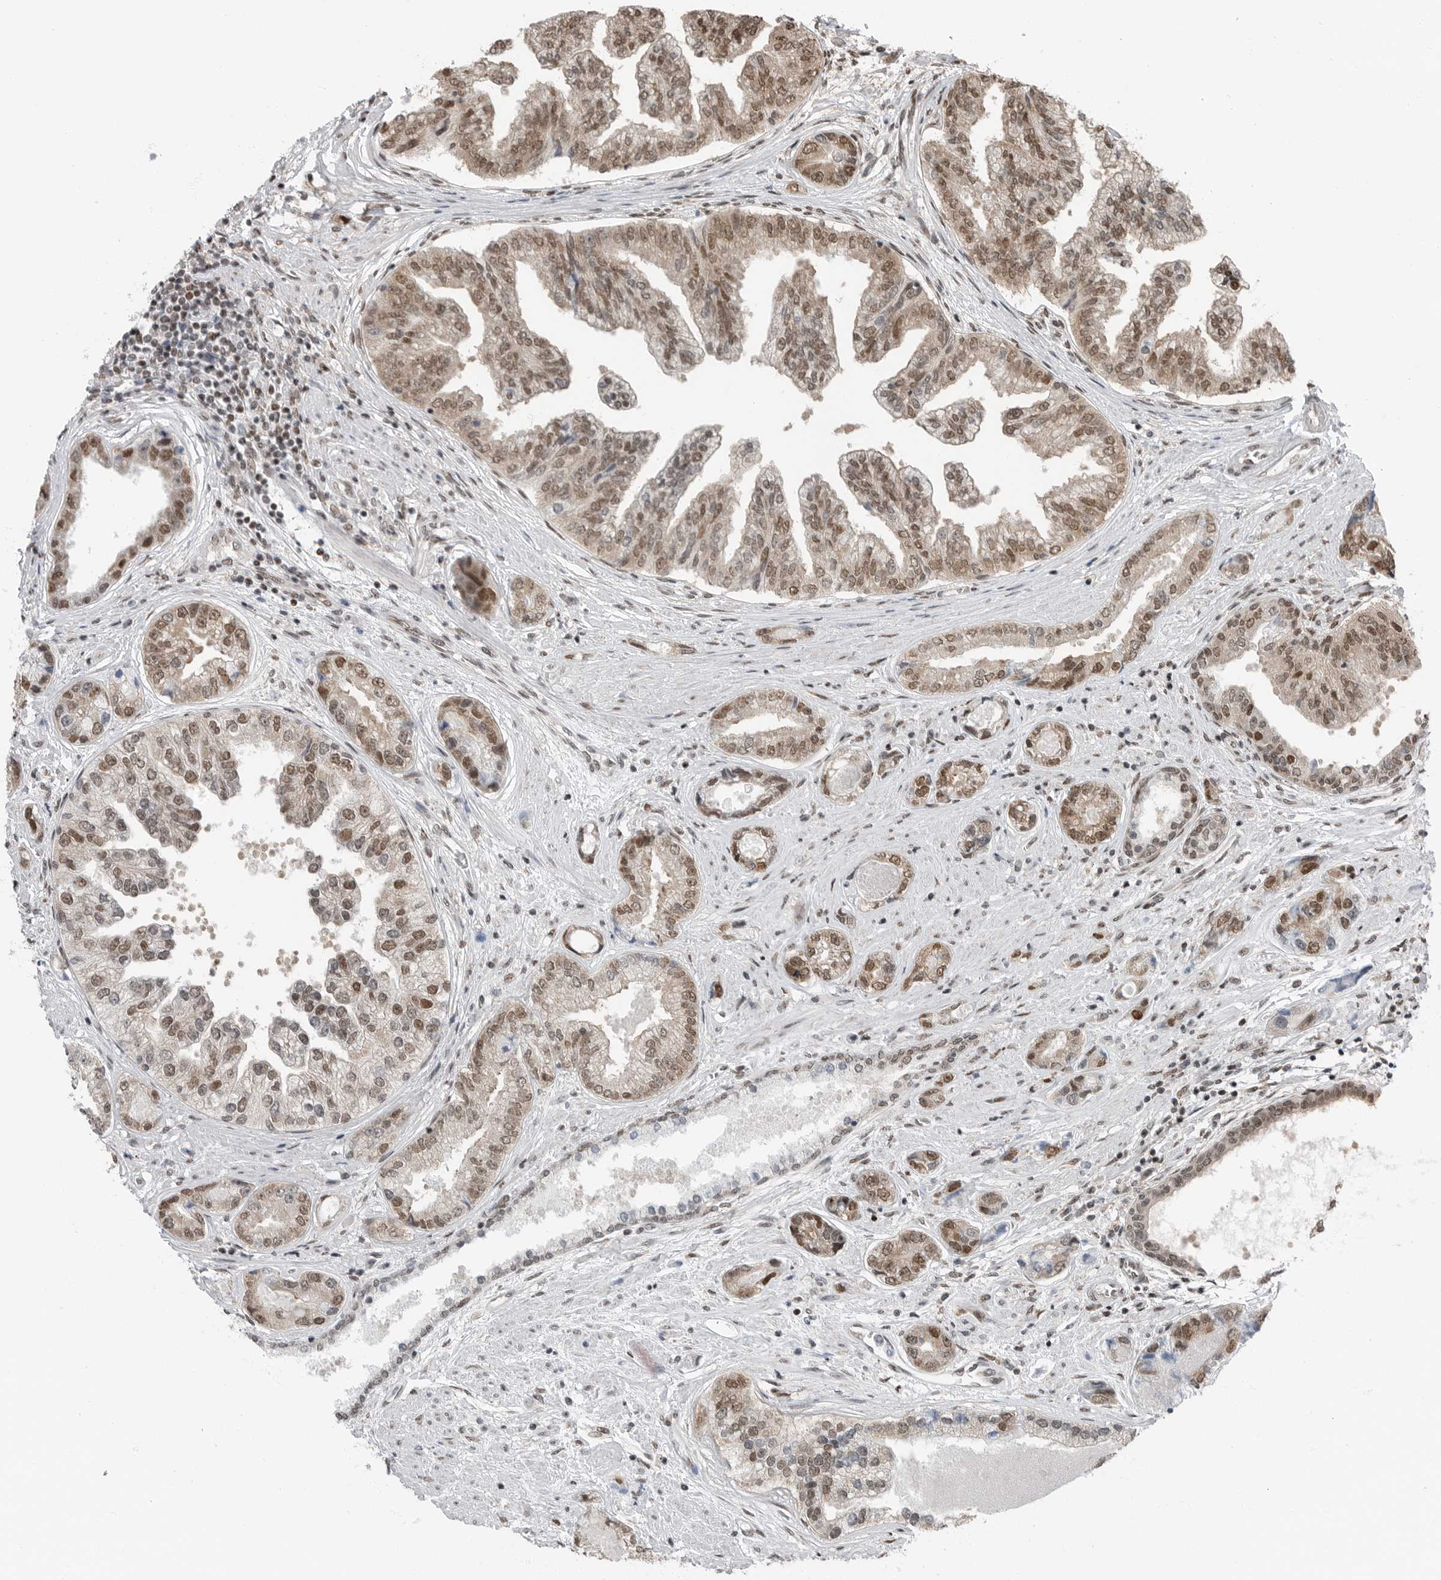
{"staining": {"intensity": "moderate", "quantity": ">75%", "location": "nuclear"}, "tissue": "prostate cancer", "cell_type": "Tumor cells", "image_type": "cancer", "snomed": [{"axis": "morphology", "description": "Adenocarcinoma, High grade"}, {"axis": "topography", "description": "Prostate"}], "caption": "A brown stain shows moderate nuclear expression of a protein in human prostate cancer tumor cells.", "gene": "BLZF1", "patient": {"sex": "male", "age": 61}}